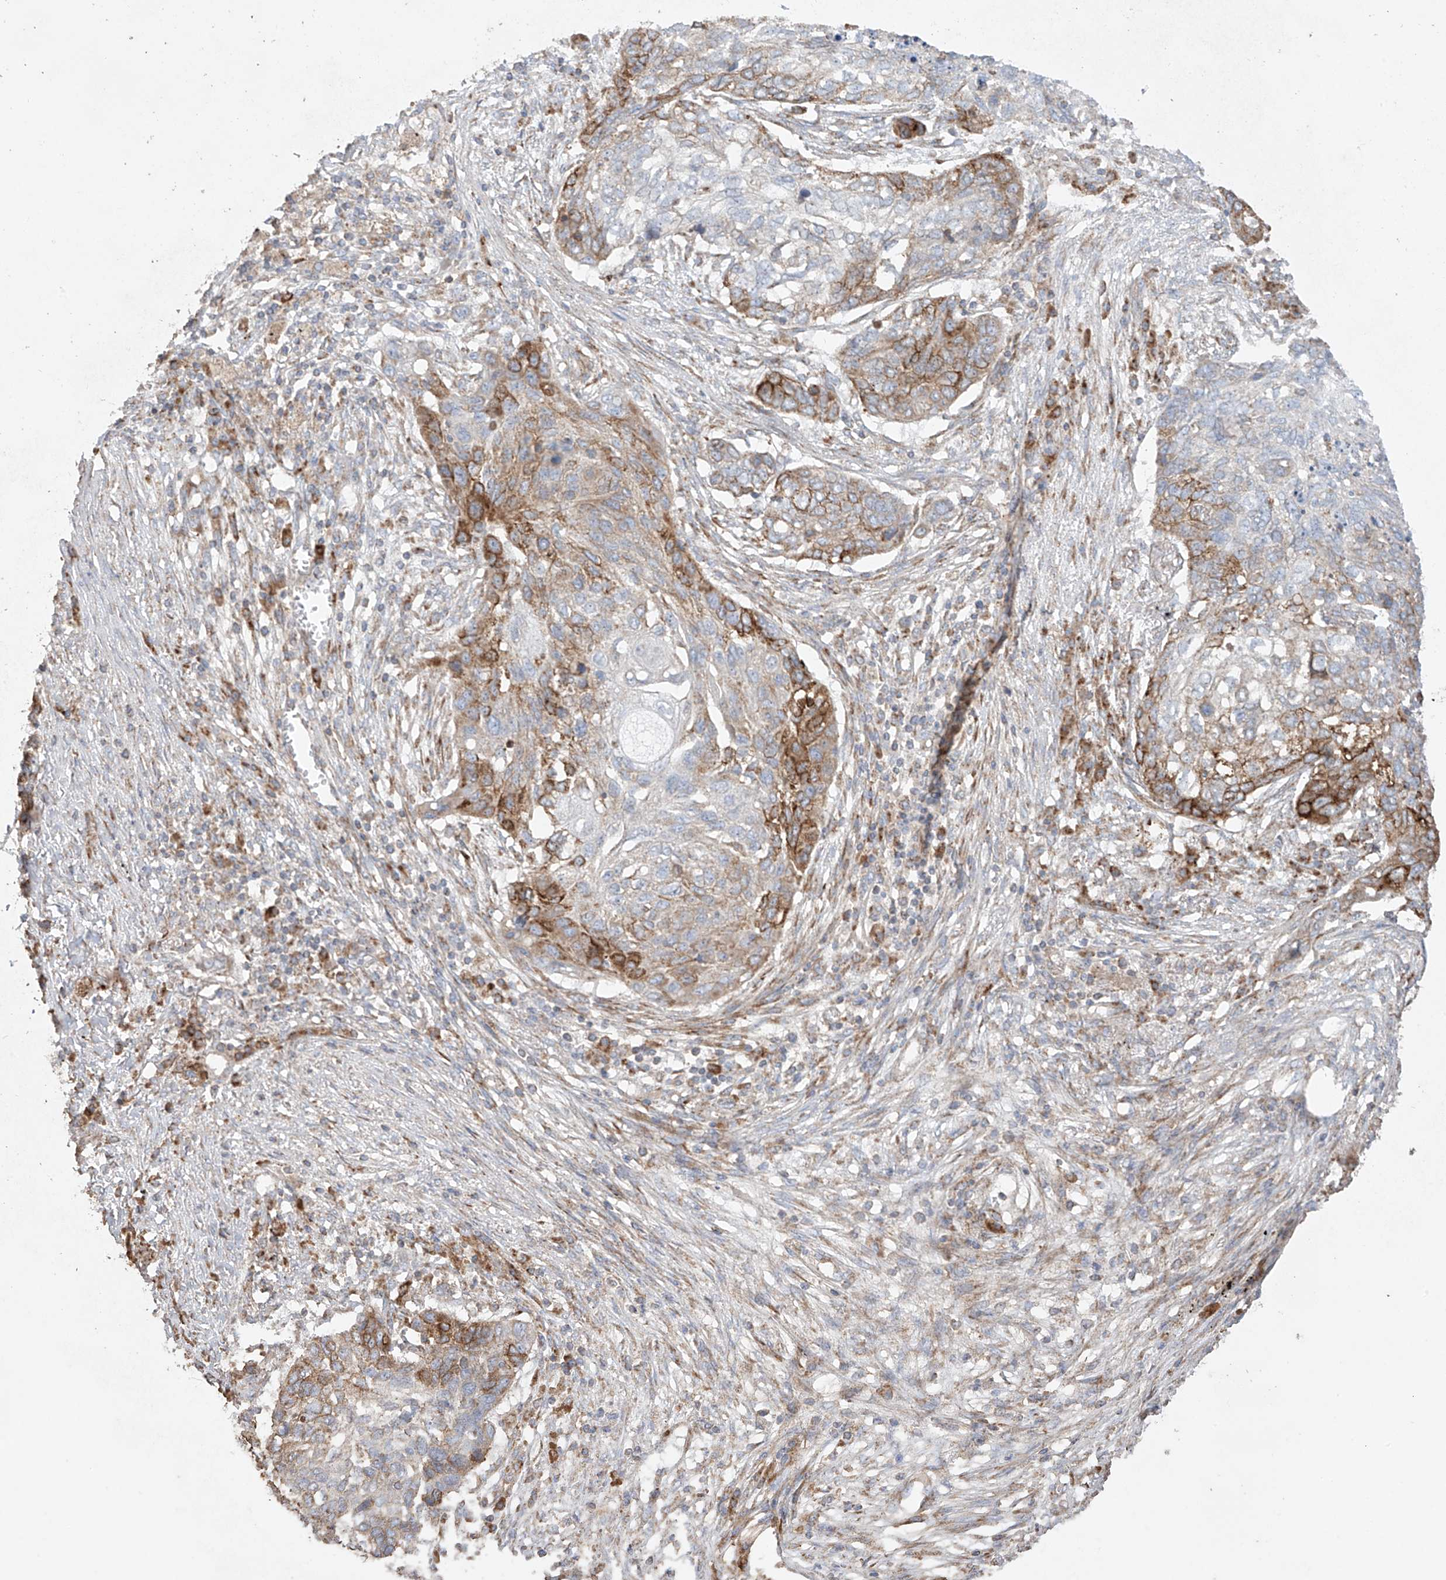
{"staining": {"intensity": "moderate", "quantity": "25%-75%", "location": "cytoplasmic/membranous"}, "tissue": "lung cancer", "cell_type": "Tumor cells", "image_type": "cancer", "snomed": [{"axis": "morphology", "description": "Squamous cell carcinoma, NOS"}, {"axis": "topography", "description": "Lung"}], "caption": "Immunohistochemistry (DAB (3,3'-diaminobenzidine)) staining of squamous cell carcinoma (lung) demonstrates moderate cytoplasmic/membranous protein expression in approximately 25%-75% of tumor cells.", "gene": "COLGALT2", "patient": {"sex": "female", "age": 63}}